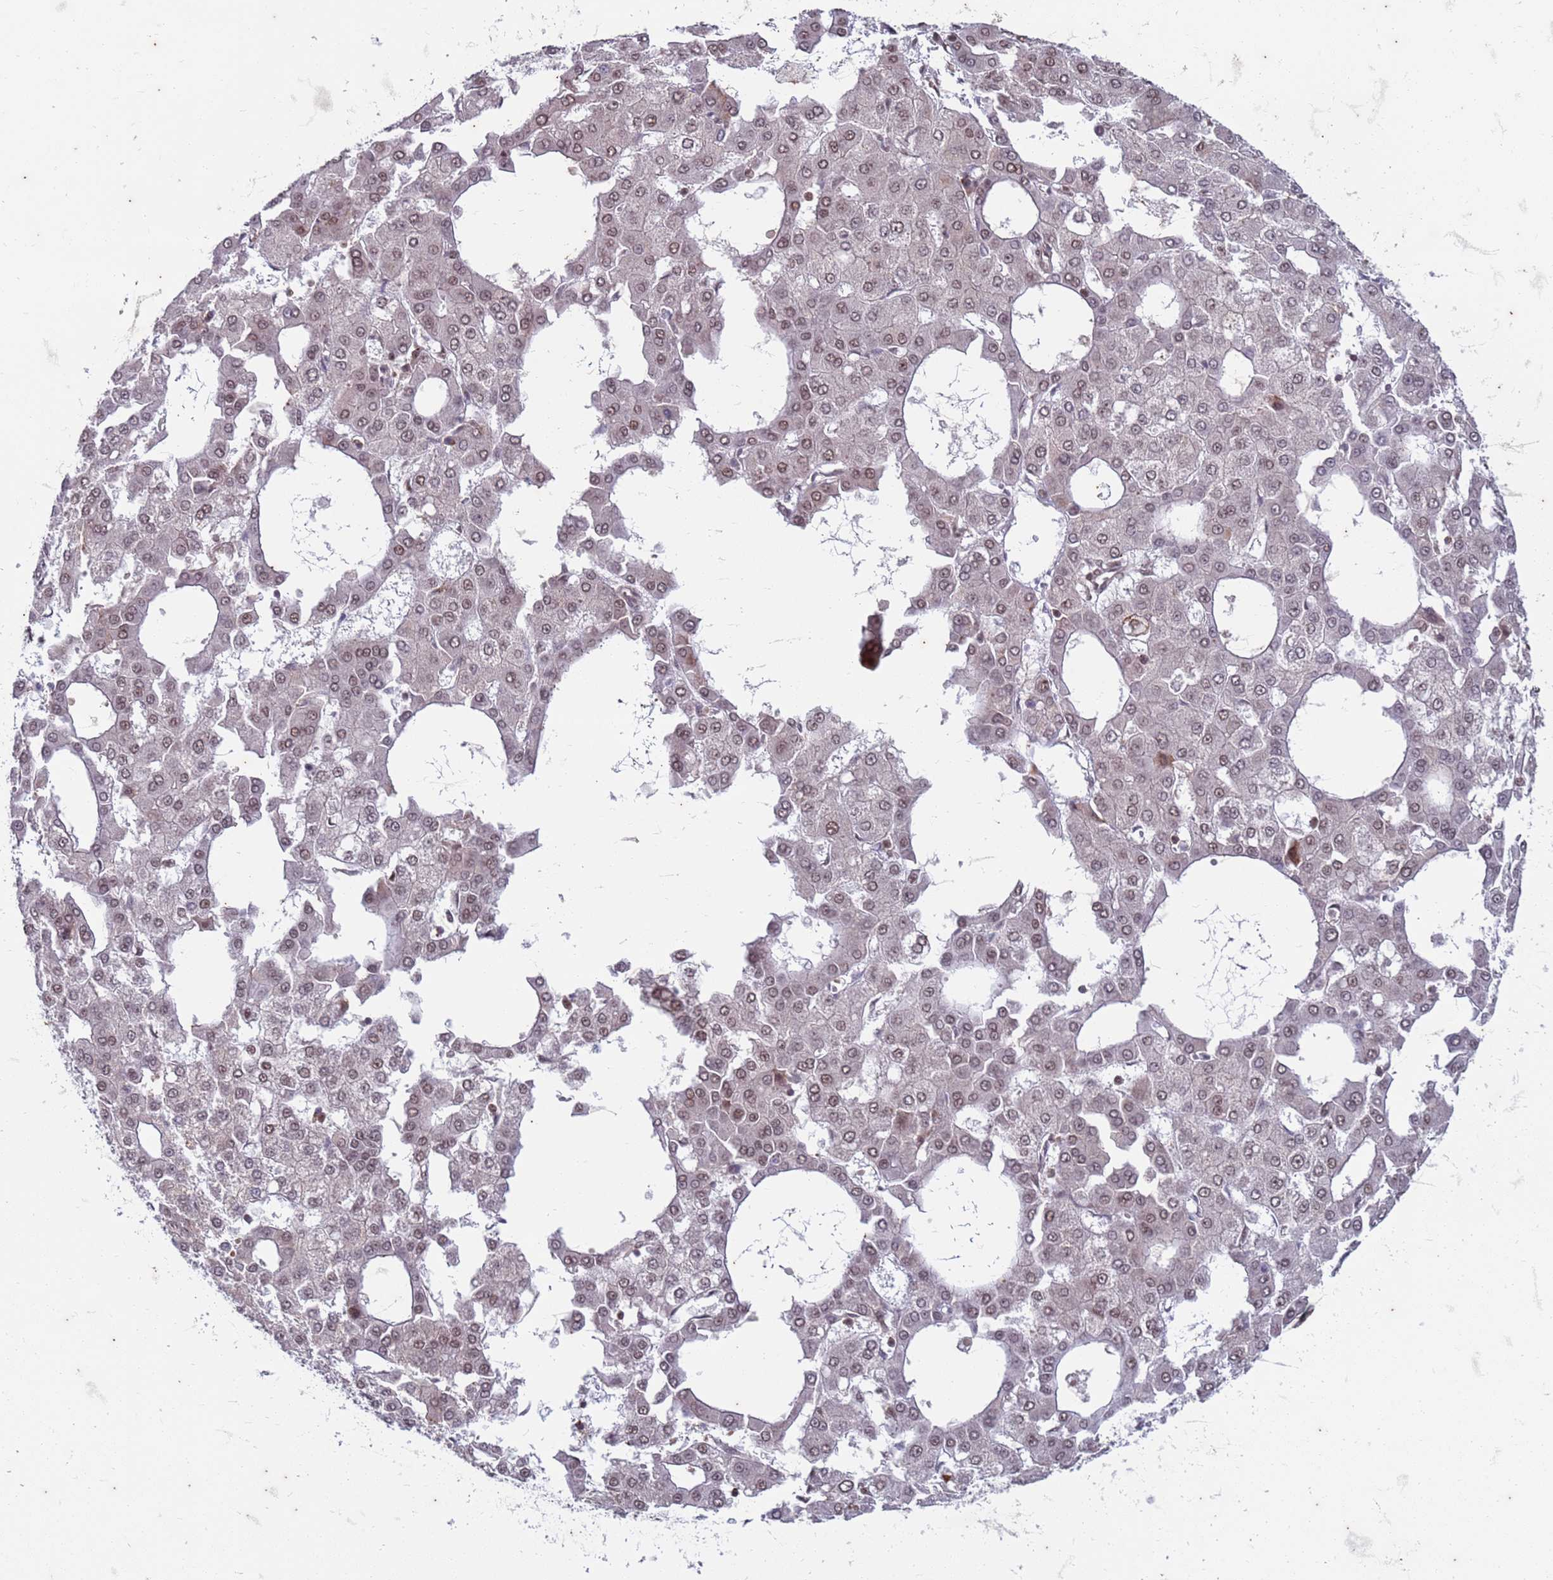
{"staining": {"intensity": "weak", "quantity": ">75%", "location": "nuclear"}, "tissue": "liver cancer", "cell_type": "Tumor cells", "image_type": "cancer", "snomed": [{"axis": "morphology", "description": "Carcinoma, Hepatocellular, NOS"}, {"axis": "topography", "description": "Liver"}], "caption": "An immunohistochemistry histopathology image of neoplastic tissue is shown. Protein staining in brown highlights weak nuclear positivity in liver cancer within tumor cells.", "gene": "TRMT6", "patient": {"sex": "male", "age": 47}}